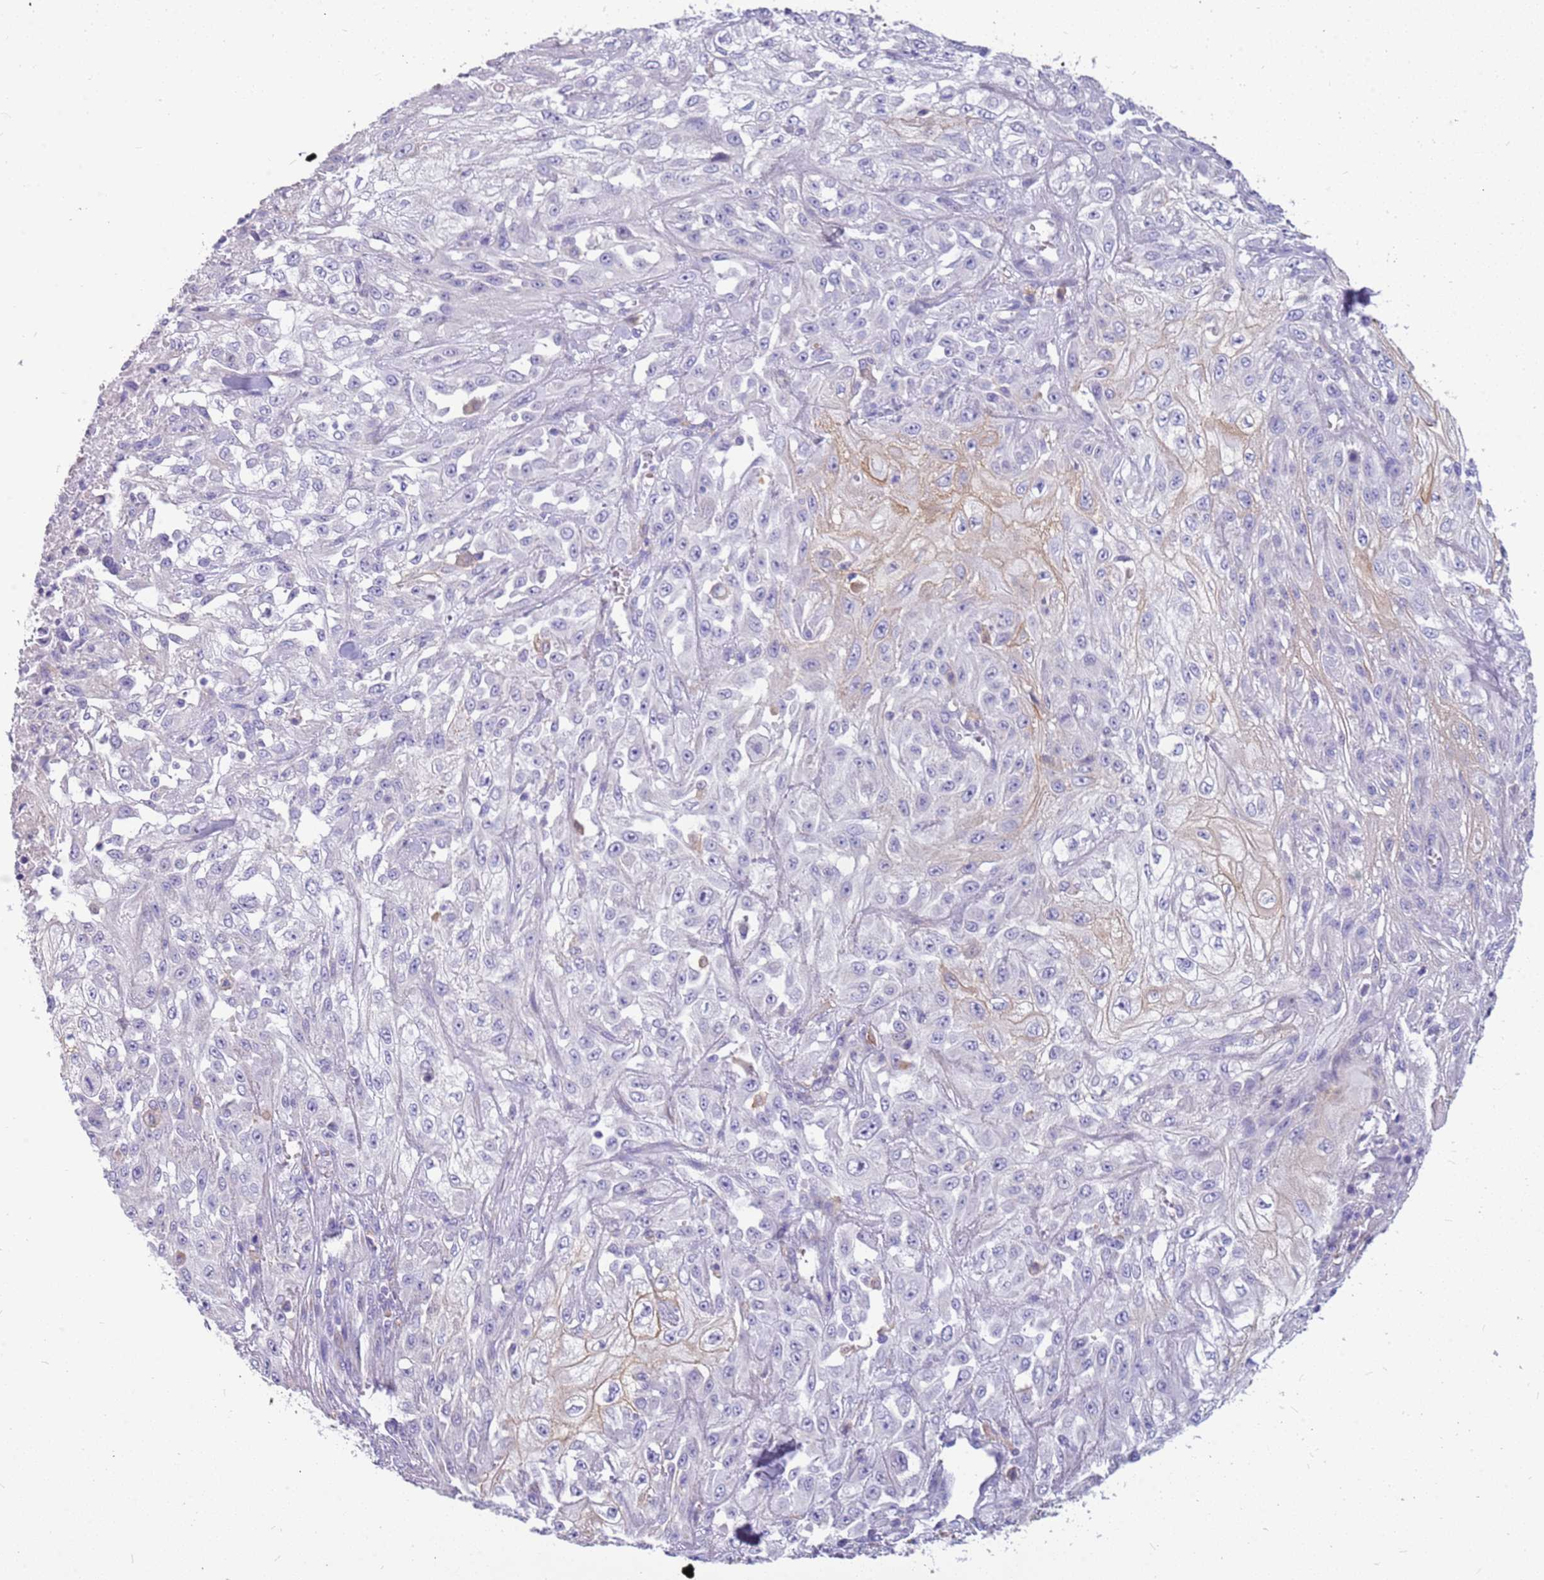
{"staining": {"intensity": "negative", "quantity": "none", "location": "none"}, "tissue": "skin cancer", "cell_type": "Tumor cells", "image_type": "cancer", "snomed": [{"axis": "morphology", "description": "Squamous cell carcinoma, NOS"}, {"axis": "morphology", "description": "Squamous cell carcinoma, metastatic, NOS"}, {"axis": "topography", "description": "Skin"}, {"axis": "topography", "description": "Lymph node"}], "caption": "This is a micrograph of IHC staining of skin cancer, which shows no positivity in tumor cells.", "gene": "RHCG", "patient": {"sex": "male", "age": 75}}